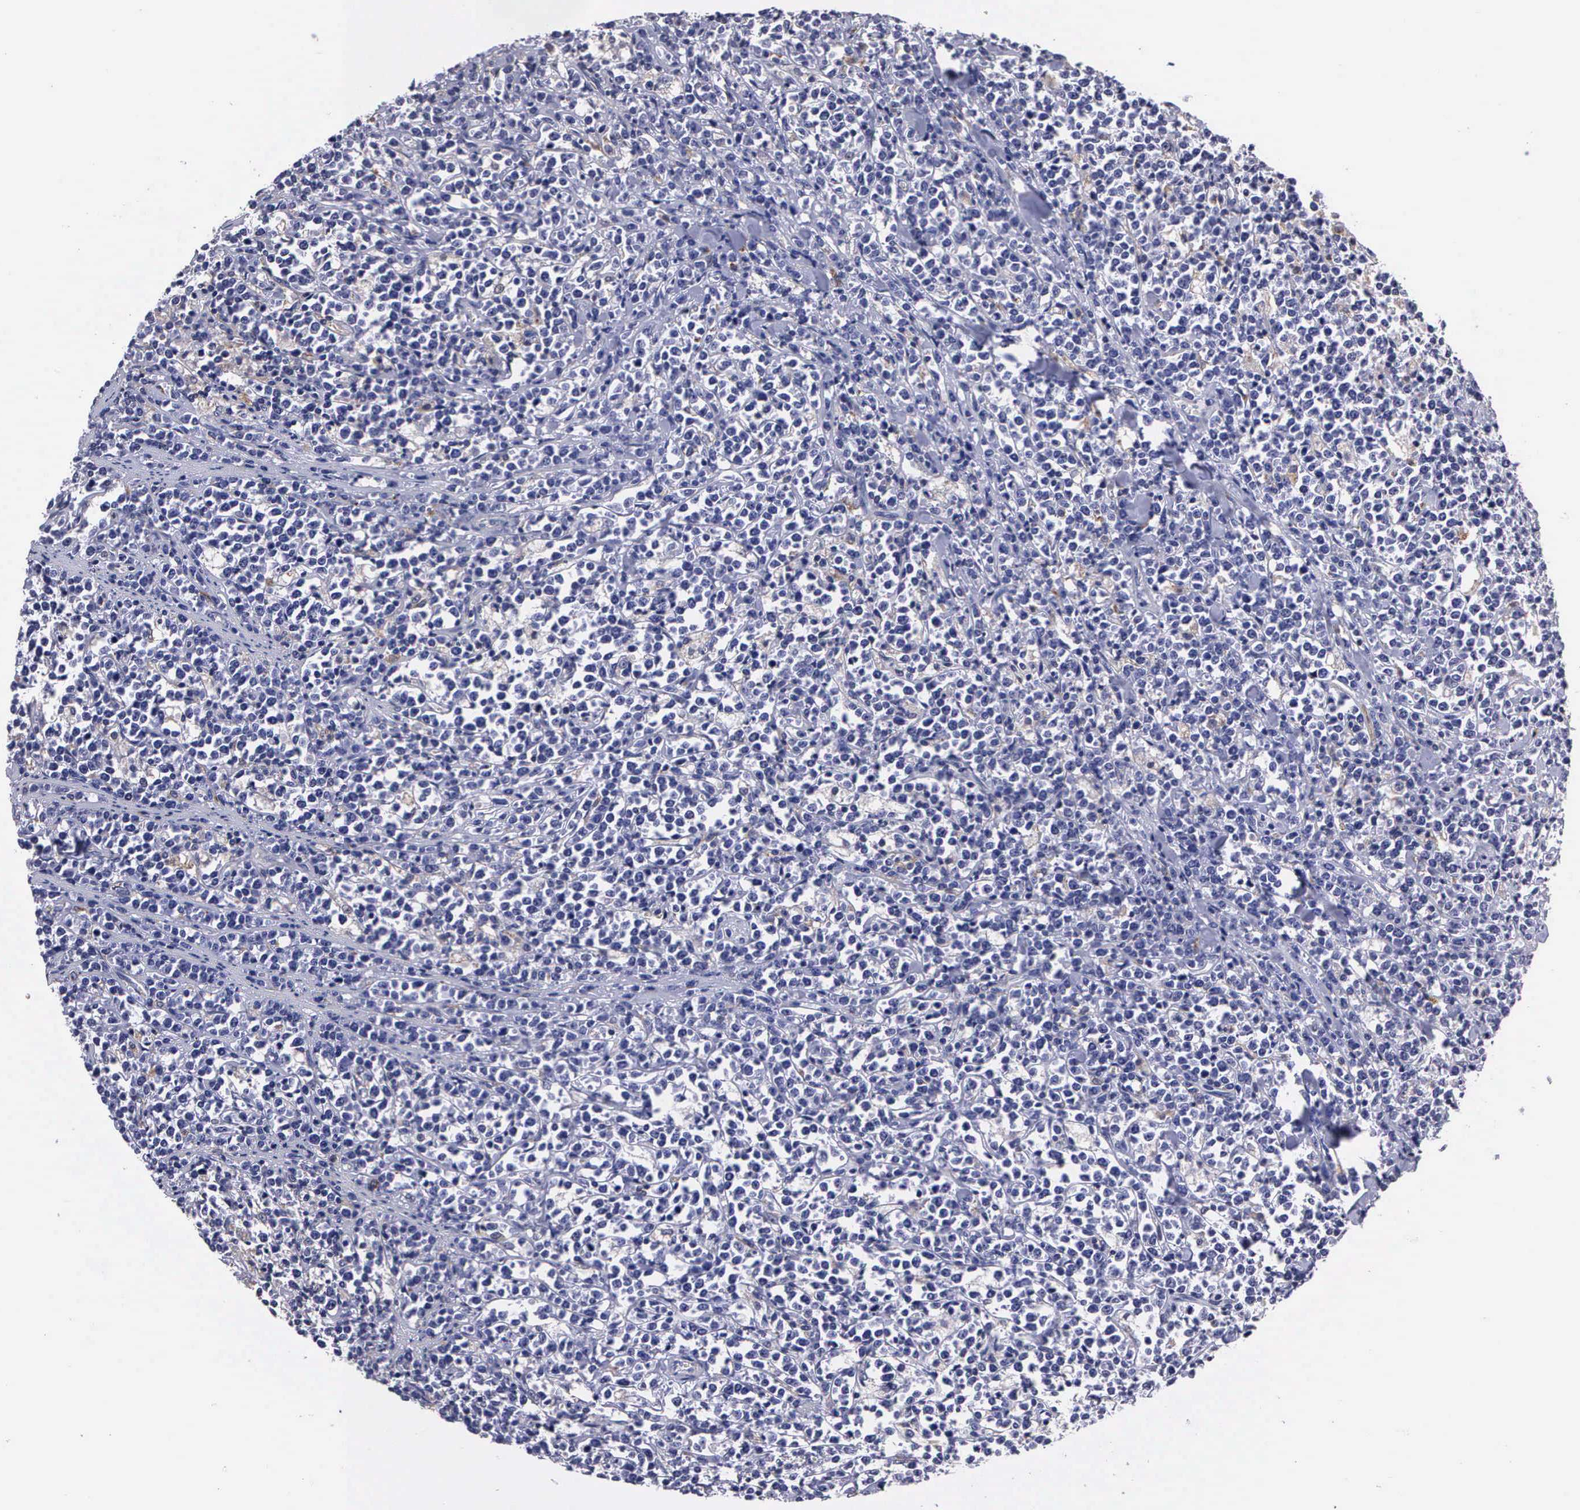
{"staining": {"intensity": "negative", "quantity": "none", "location": "none"}, "tissue": "lymphoma", "cell_type": "Tumor cells", "image_type": "cancer", "snomed": [{"axis": "morphology", "description": "Malignant lymphoma, non-Hodgkin's type, High grade"}, {"axis": "topography", "description": "Small intestine"}, {"axis": "topography", "description": "Colon"}], "caption": "Immunohistochemistry (IHC) micrograph of neoplastic tissue: lymphoma stained with DAB (3,3'-diaminobenzidine) displays no significant protein staining in tumor cells.", "gene": "CRELD2", "patient": {"sex": "male", "age": 8}}